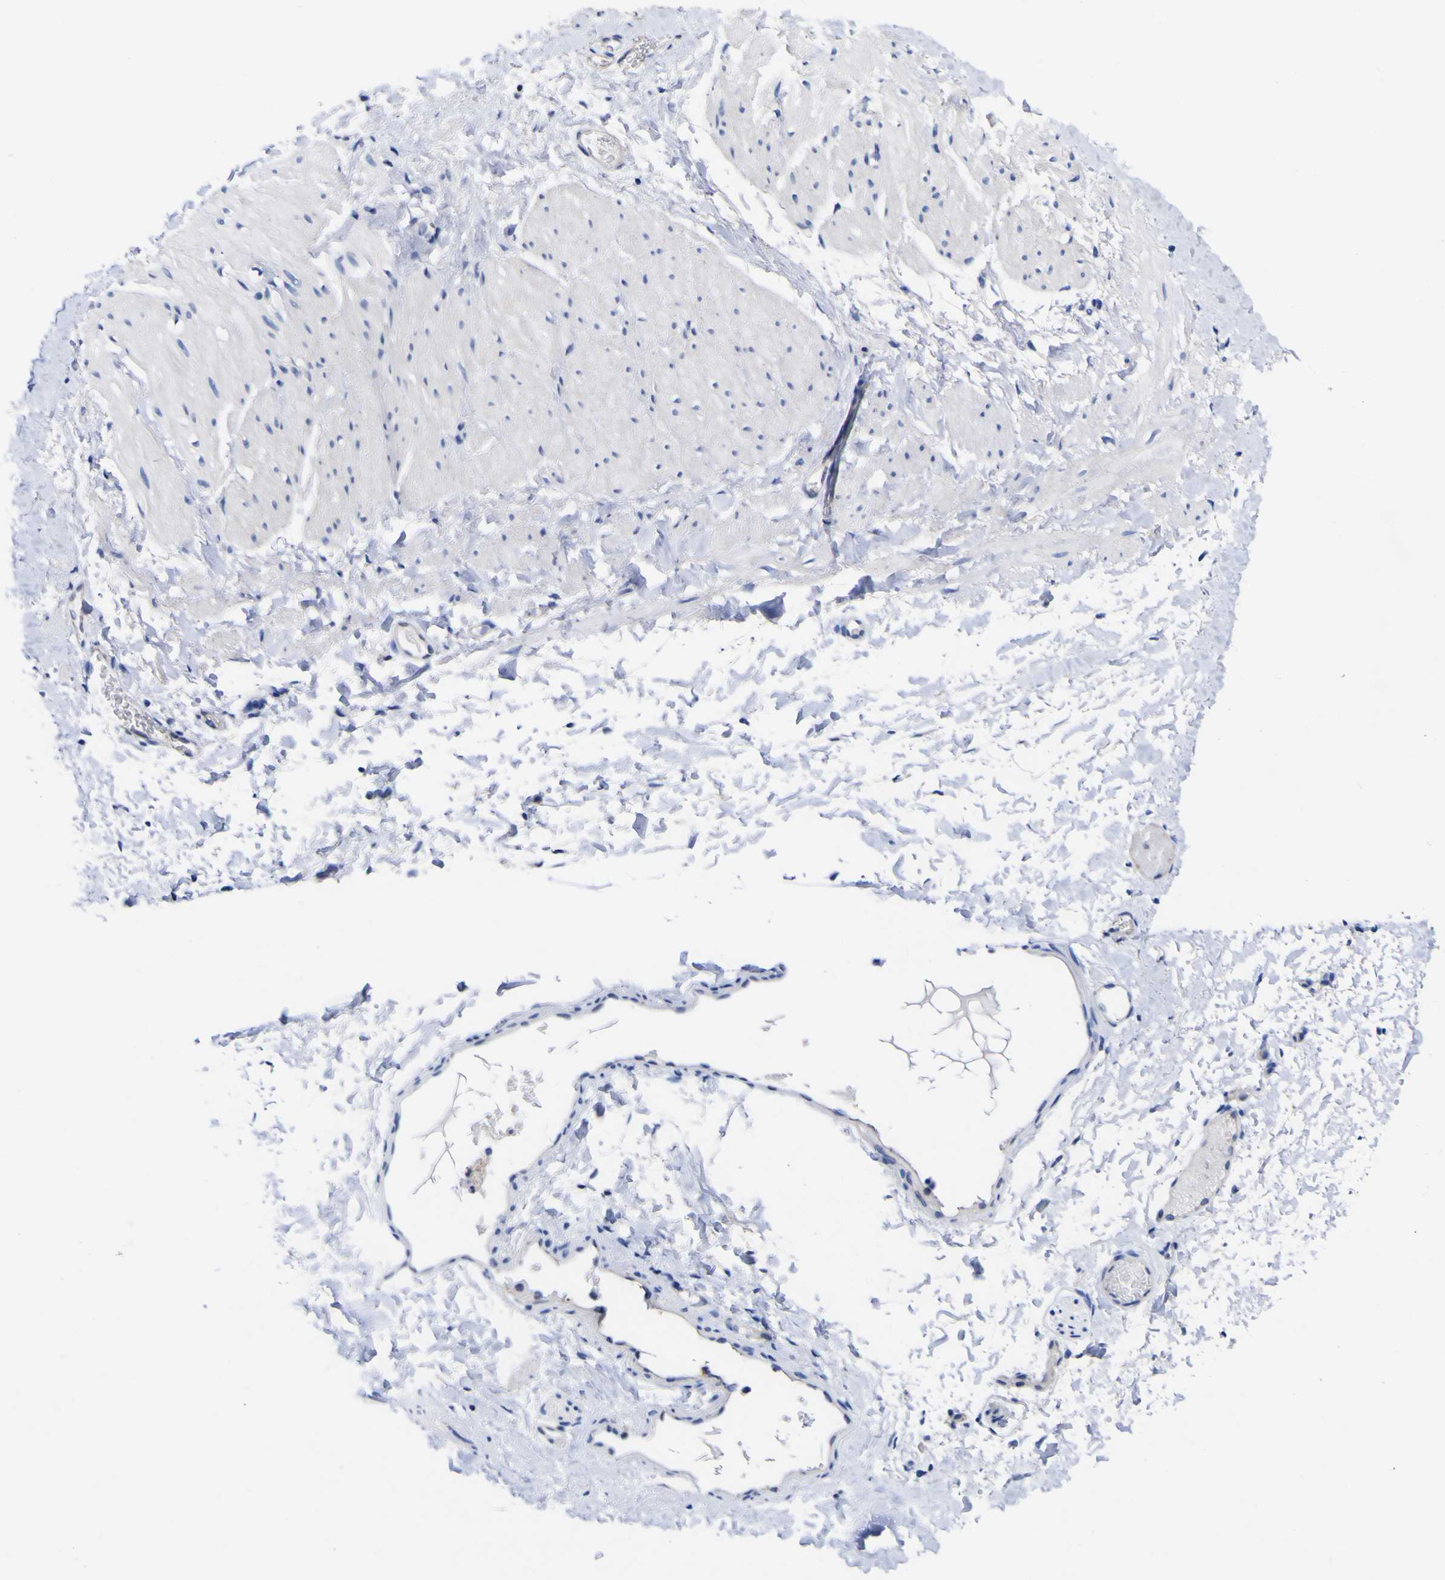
{"staining": {"intensity": "negative", "quantity": "none", "location": "none"}, "tissue": "smooth muscle", "cell_type": "Smooth muscle cells", "image_type": "normal", "snomed": [{"axis": "morphology", "description": "Normal tissue, NOS"}, {"axis": "topography", "description": "Smooth muscle"}], "caption": "There is no significant positivity in smooth muscle cells of smooth muscle. (DAB IHC with hematoxylin counter stain).", "gene": "CASP6", "patient": {"sex": "male", "age": 16}}